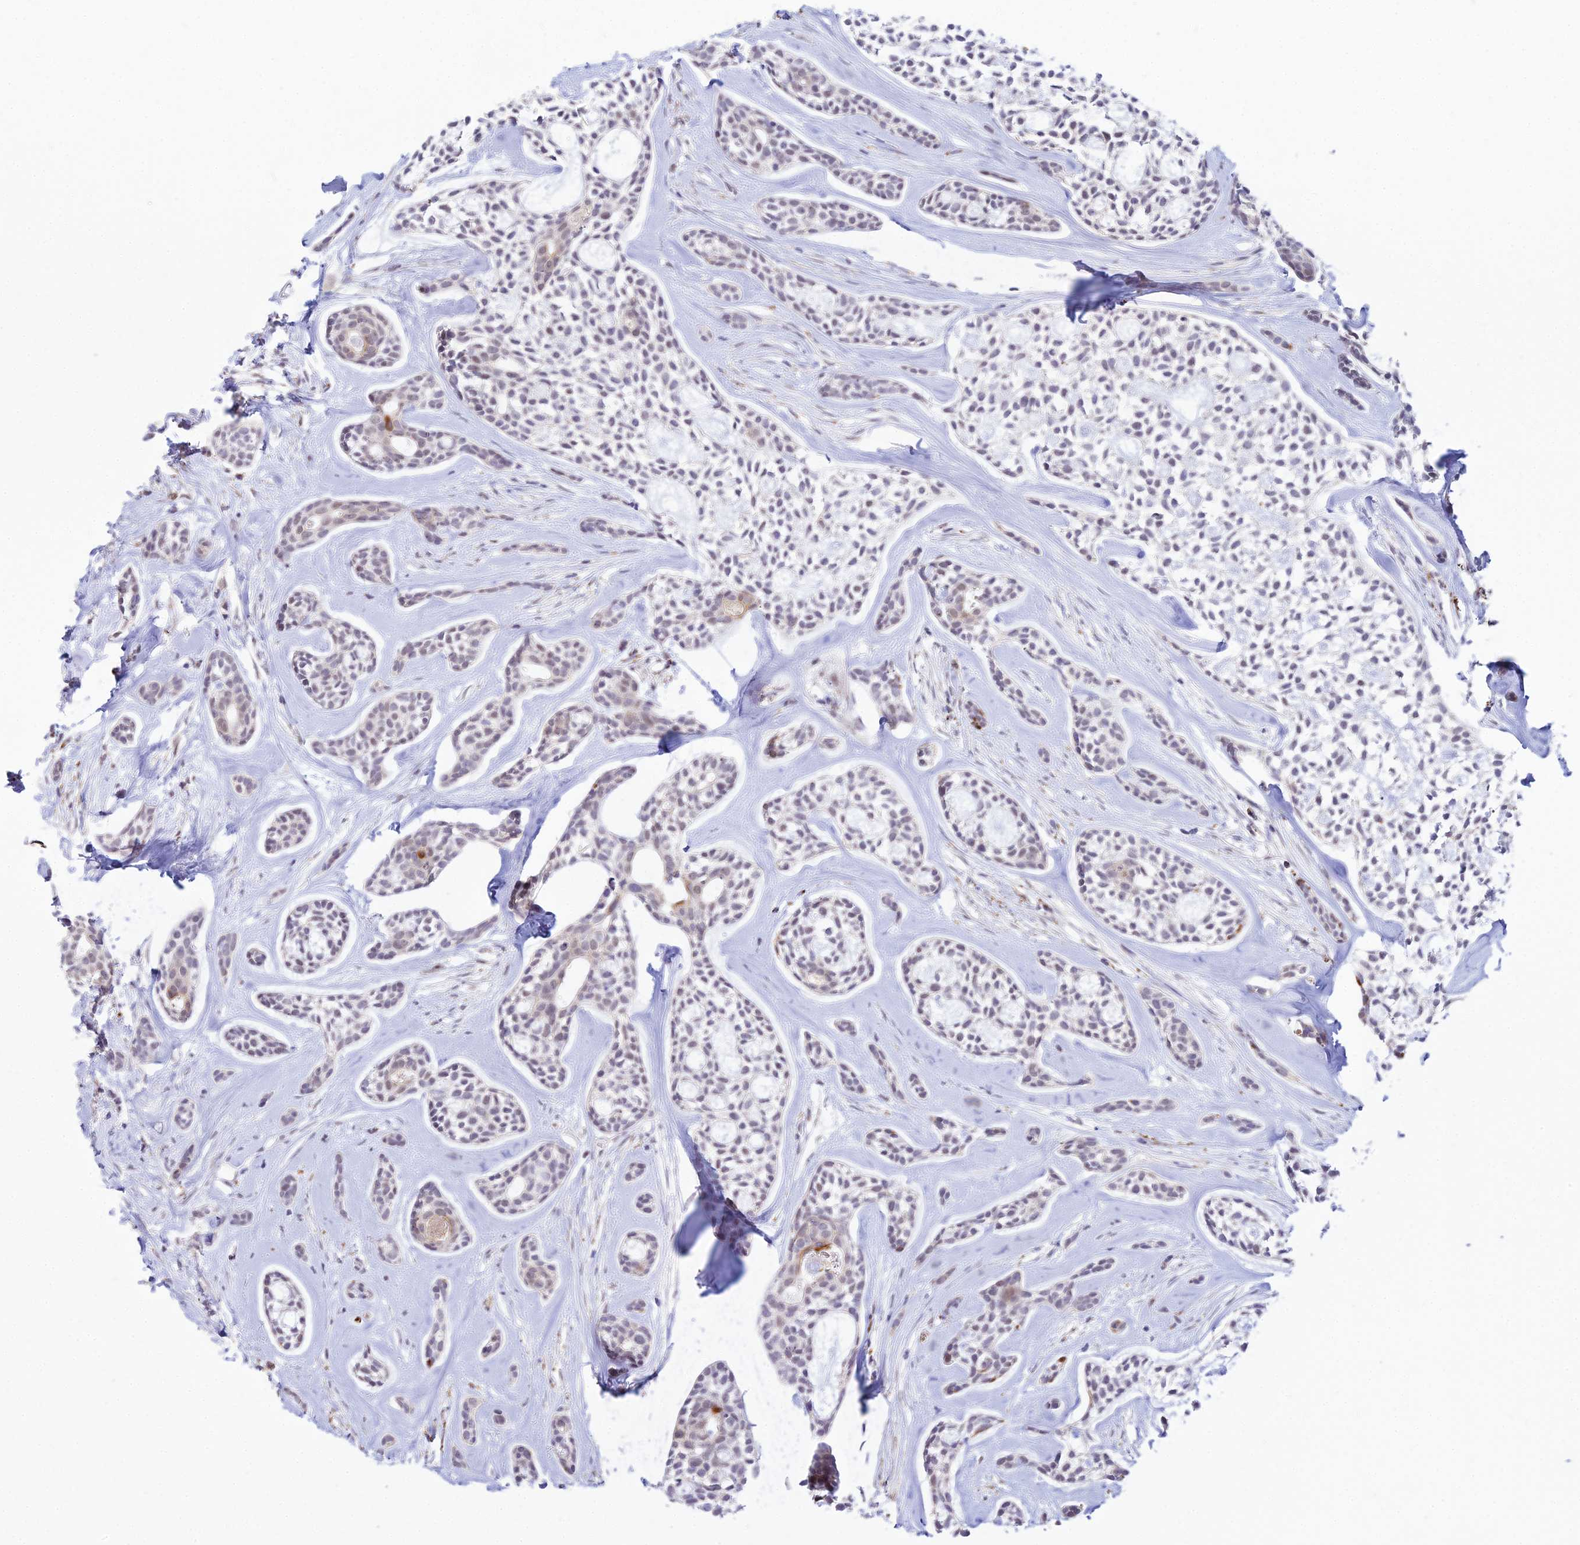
{"staining": {"intensity": "weak", "quantity": "<25%", "location": "nuclear"}, "tissue": "head and neck cancer", "cell_type": "Tumor cells", "image_type": "cancer", "snomed": [{"axis": "morphology", "description": "Adenocarcinoma, NOS"}, {"axis": "topography", "description": "Subcutis"}, {"axis": "topography", "description": "Head-Neck"}], "caption": "DAB (3,3'-diaminobenzidine) immunohistochemical staining of human adenocarcinoma (head and neck) demonstrates no significant staining in tumor cells.", "gene": "C6orf163", "patient": {"sex": "female", "age": 73}}